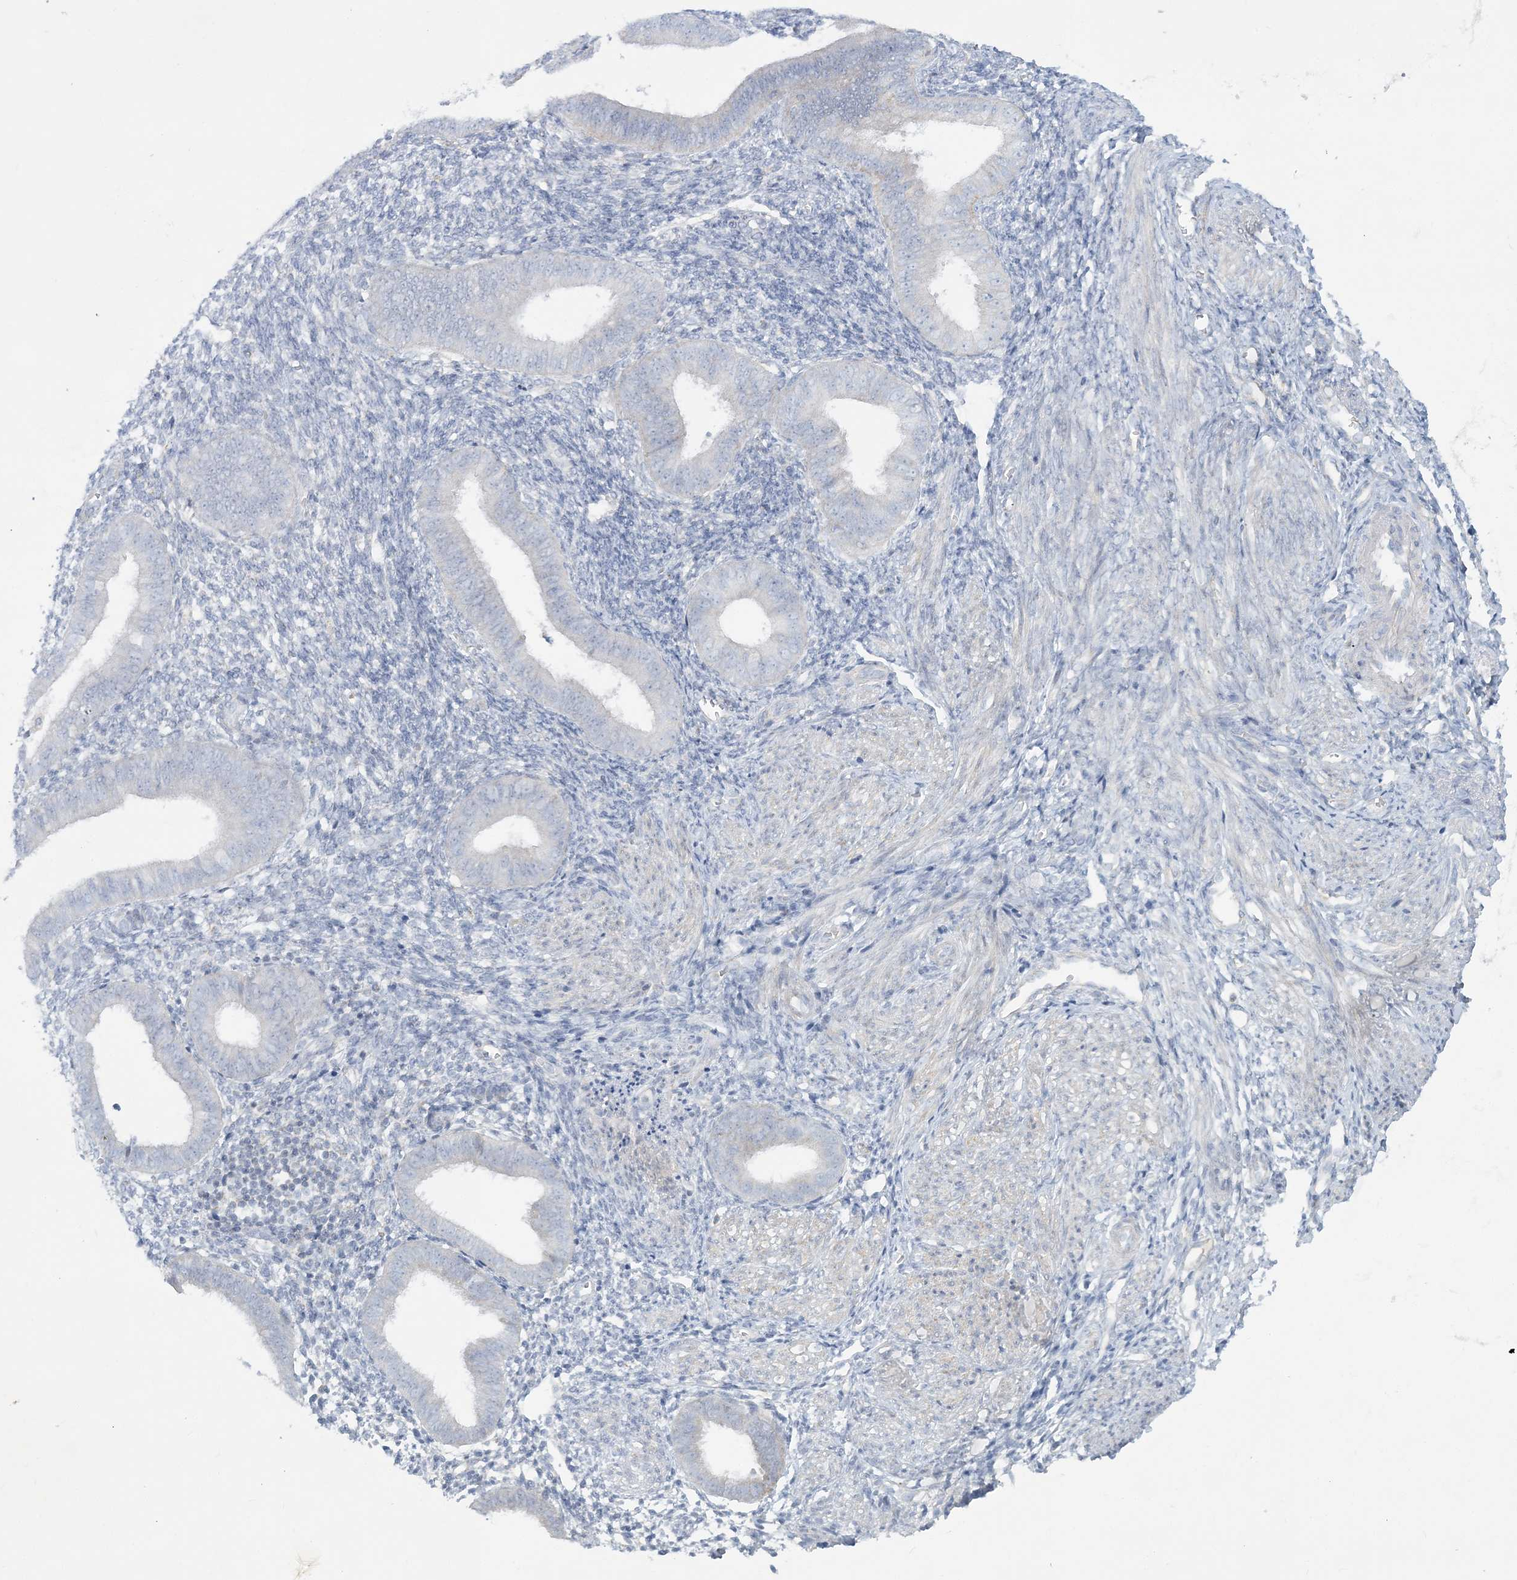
{"staining": {"intensity": "negative", "quantity": "none", "location": "none"}, "tissue": "endometrium", "cell_type": "Cells in endometrial stroma", "image_type": "normal", "snomed": [{"axis": "morphology", "description": "Normal tissue, NOS"}, {"axis": "topography", "description": "Uterus"}, {"axis": "topography", "description": "Endometrium"}], "caption": "Cells in endometrial stroma show no significant positivity in benign endometrium. (Brightfield microscopy of DAB IHC at high magnification).", "gene": "TBC1D7", "patient": {"sex": "female", "age": 48}}